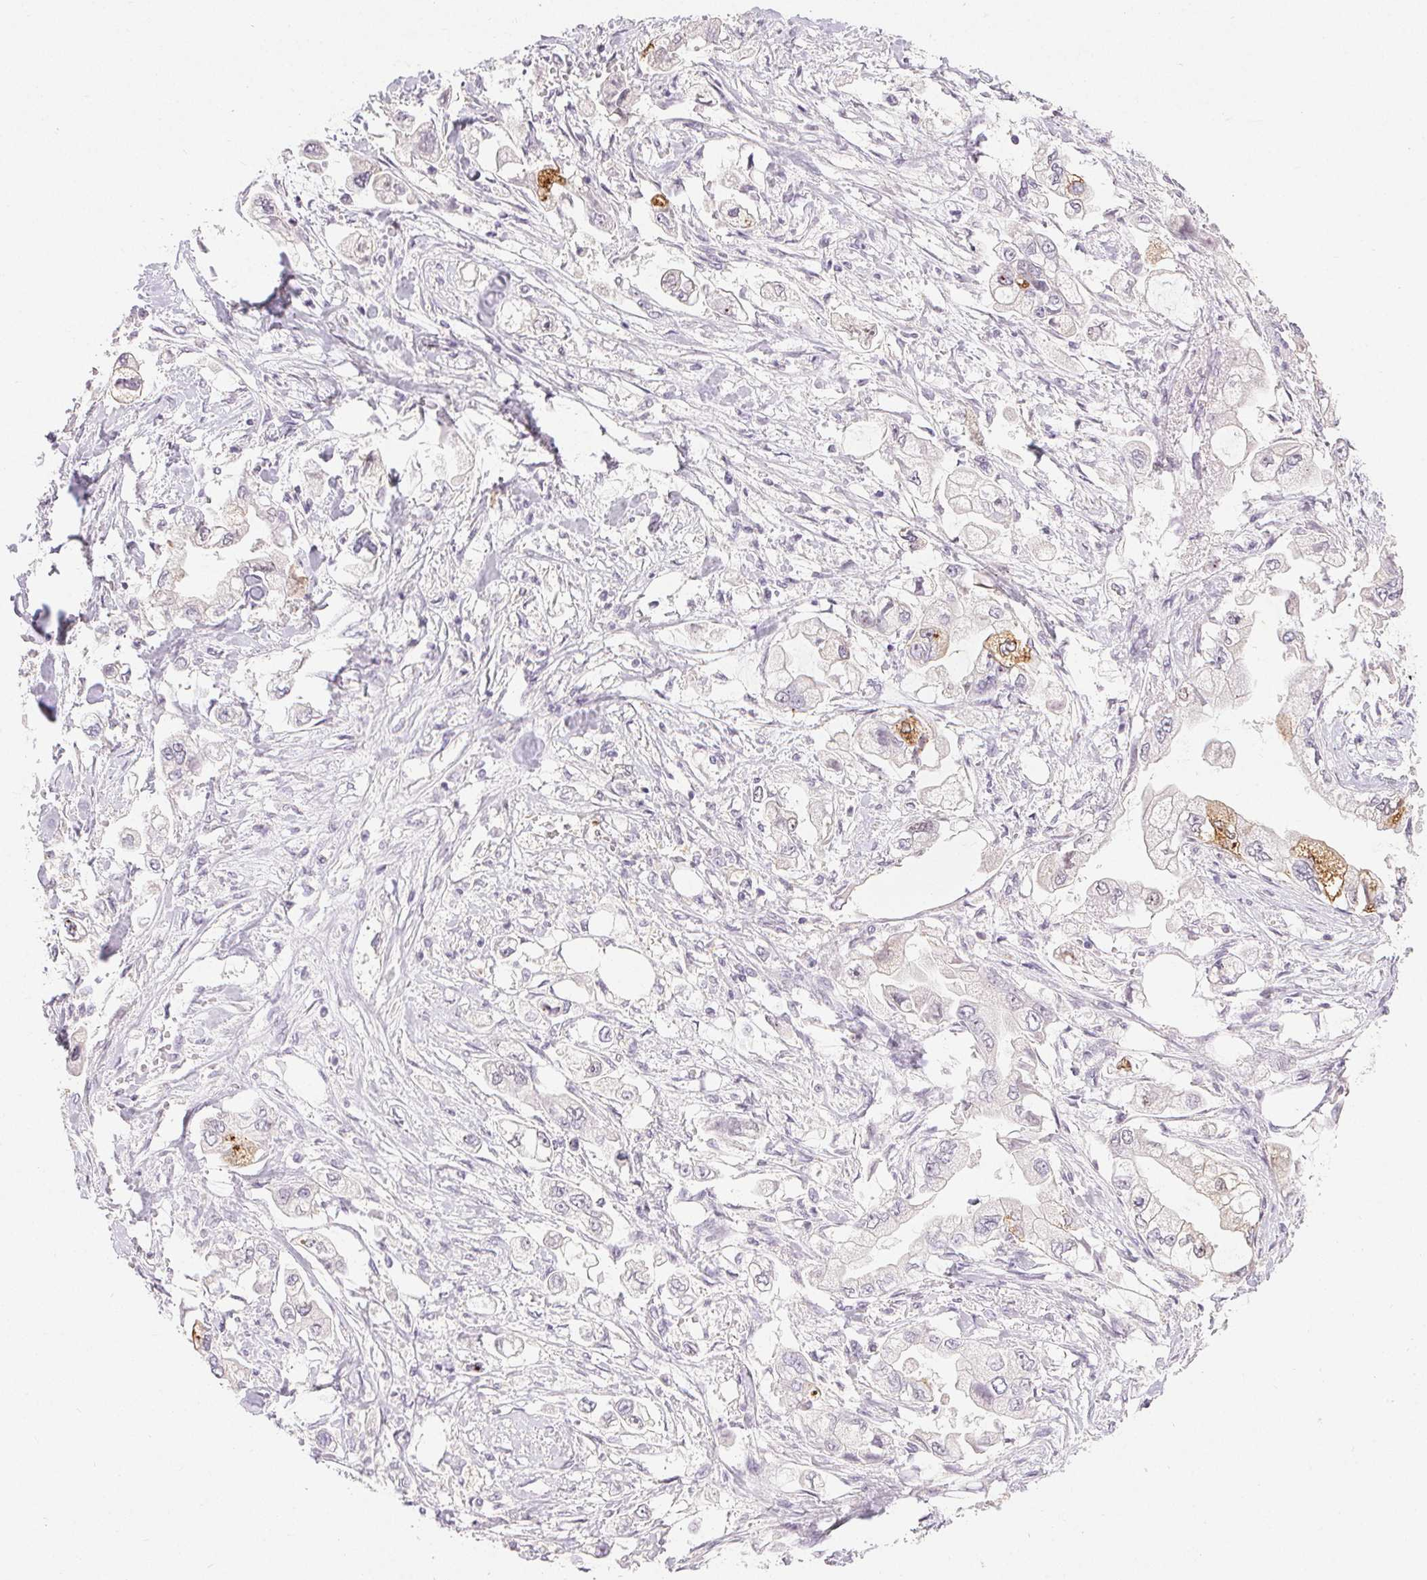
{"staining": {"intensity": "moderate", "quantity": "<25%", "location": "cytoplasmic/membranous"}, "tissue": "stomach cancer", "cell_type": "Tumor cells", "image_type": "cancer", "snomed": [{"axis": "morphology", "description": "Adenocarcinoma, NOS"}, {"axis": "topography", "description": "Stomach"}], "caption": "This micrograph exhibits IHC staining of human stomach cancer (adenocarcinoma), with low moderate cytoplasmic/membranous staining in about <25% of tumor cells.", "gene": "RPGRIP1", "patient": {"sex": "male", "age": 62}}